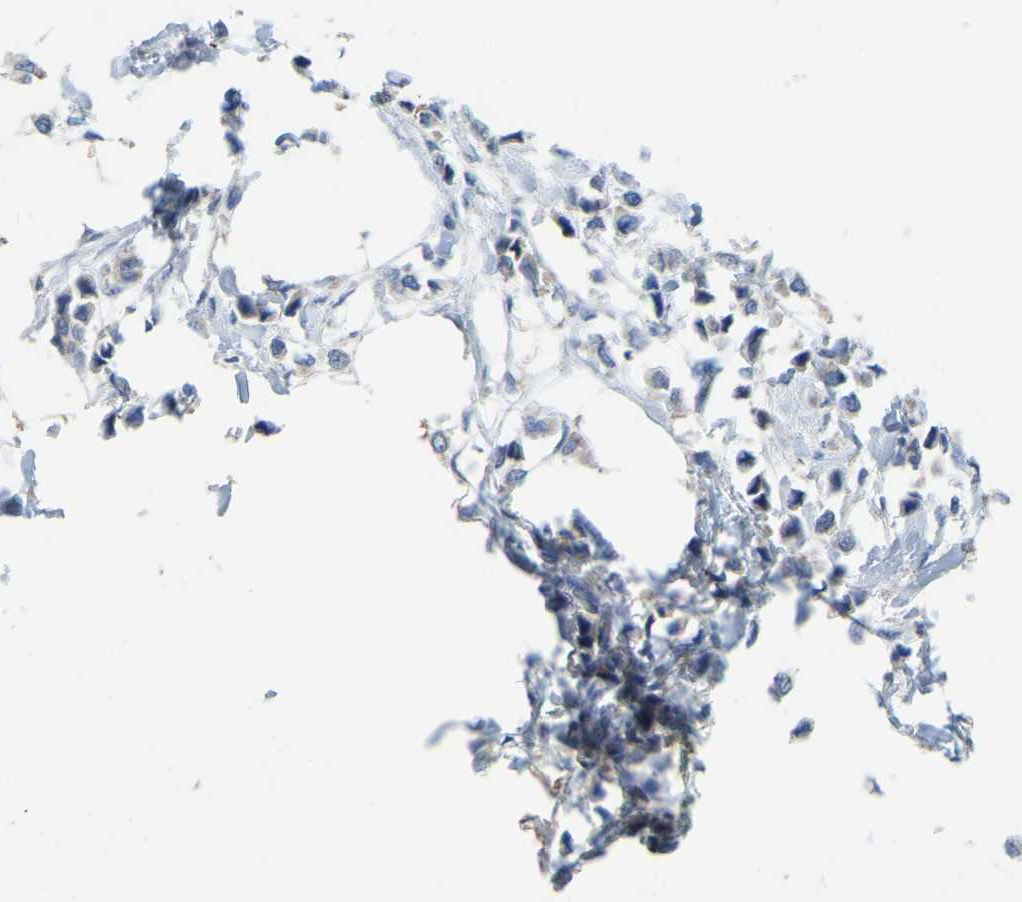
{"staining": {"intensity": "negative", "quantity": "none", "location": "none"}, "tissue": "breast cancer", "cell_type": "Tumor cells", "image_type": "cancer", "snomed": [{"axis": "morphology", "description": "Lobular carcinoma"}, {"axis": "topography", "description": "Breast"}], "caption": "This image is of breast lobular carcinoma stained with immunohistochemistry to label a protein in brown with the nuclei are counter-stained blue. There is no positivity in tumor cells. Nuclei are stained in blue.", "gene": "SERPINB5", "patient": {"sex": "female", "age": 51}}